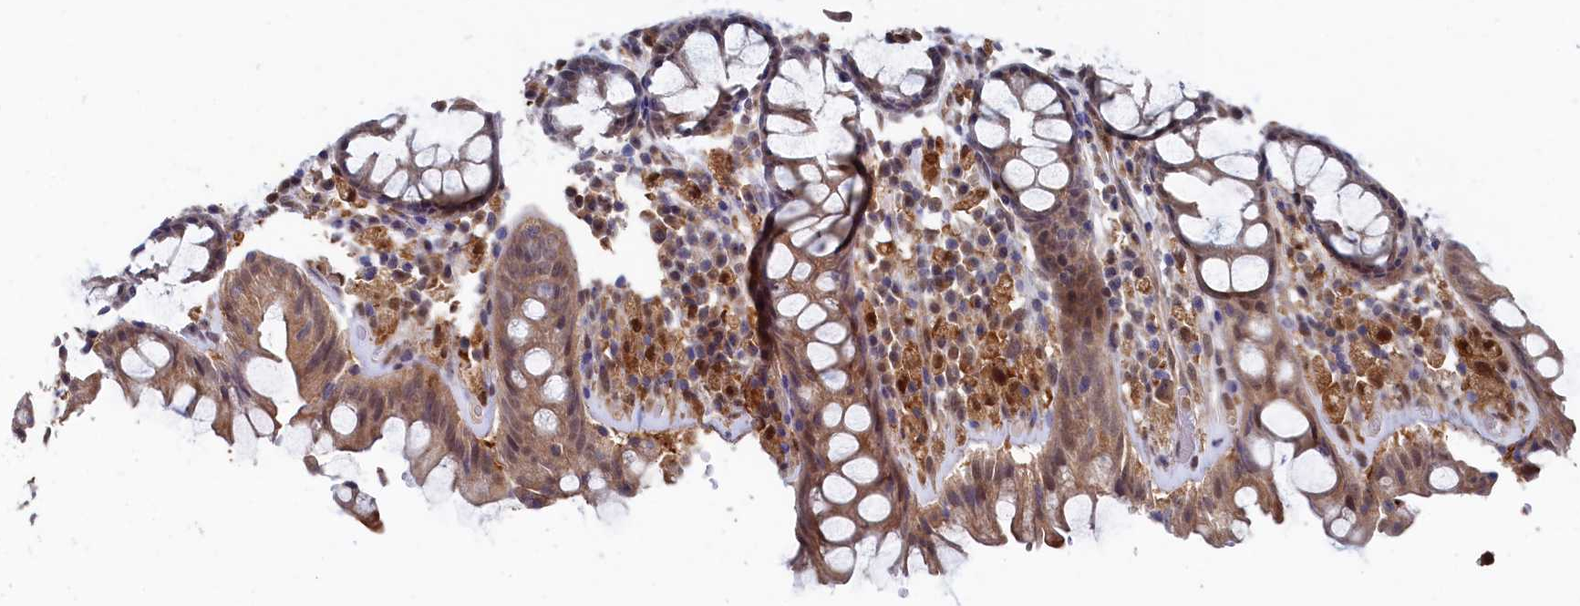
{"staining": {"intensity": "moderate", "quantity": "25%-75%", "location": "cytoplasmic/membranous"}, "tissue": "rectum", "cell_type": "Glandular cells", "image_type": "normal", "snomed": [{"axis": "morphology", "description": "Normal tissue, NOS"}, {"axis": "topography", "description": "Rectum"}], "caption": "Immunohistochemical staining of unremarkable rectum shows medium levels of moderate cytoplasmic/membranous staining in about 25%-75% of glandular cells. Nuclei are stained in blue.", "gene": "RNH1", "patient": {"sex": "male", "age": 64}}